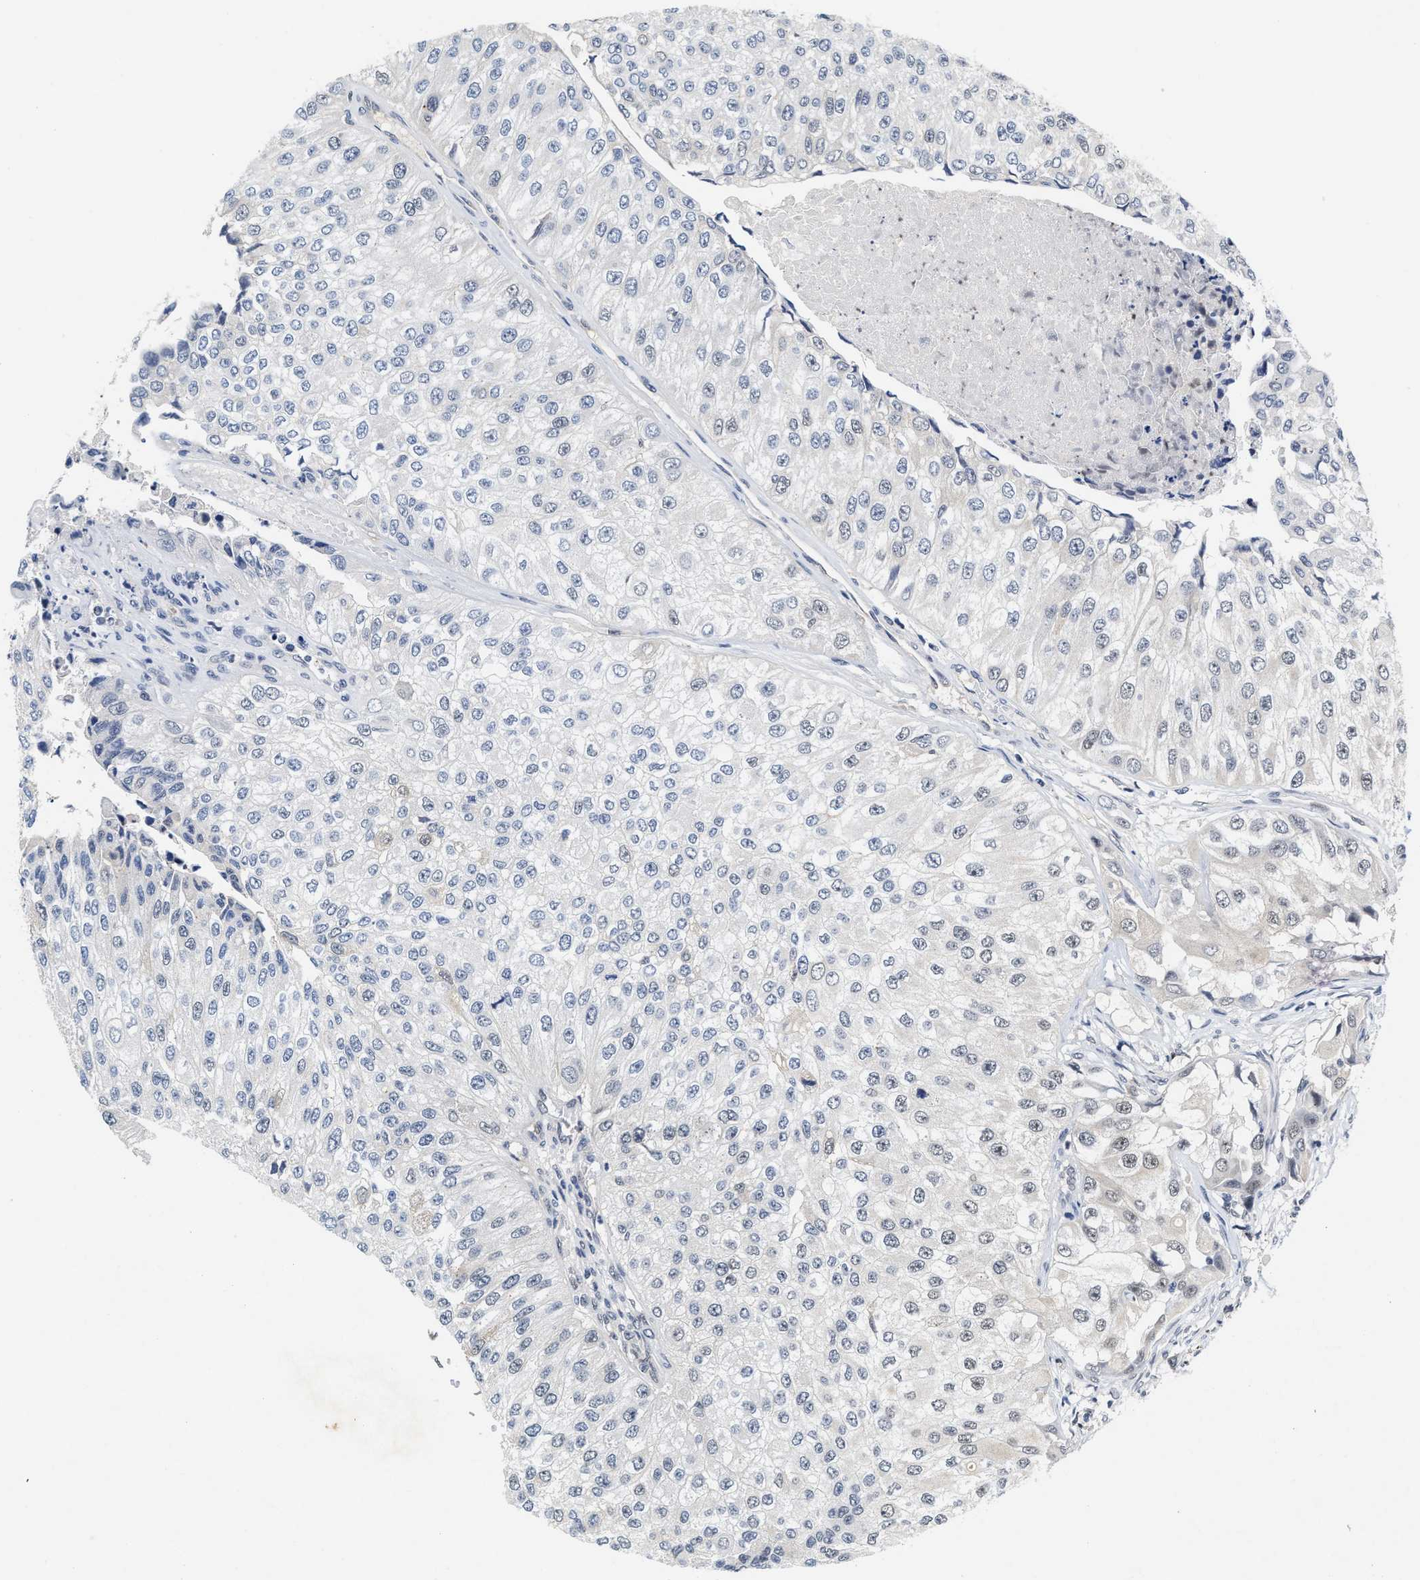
{"staining": {"intensity": "negative", "quantity": "none", "location": "none"}, "tissue": "urothelial cancer", "cell_type": "Tumor cells", "image_type": "cancer", "snomed": [{"axis": "morphology", "description": "Urothelial carcinoma, High grade"}, {"axis": "topography", "description": "Kidney"}, {"axis": "topography", "description": "Urinary bladder"}], "caption": "Photomicrograph shows no significant protein expression in tumor cells of urothelial carcinoma (high-grade). (Brightfield microscopy of DAB IHC at high magnification).", "gene": "INIP", "patient": {"sex": "male", "age": 77}}